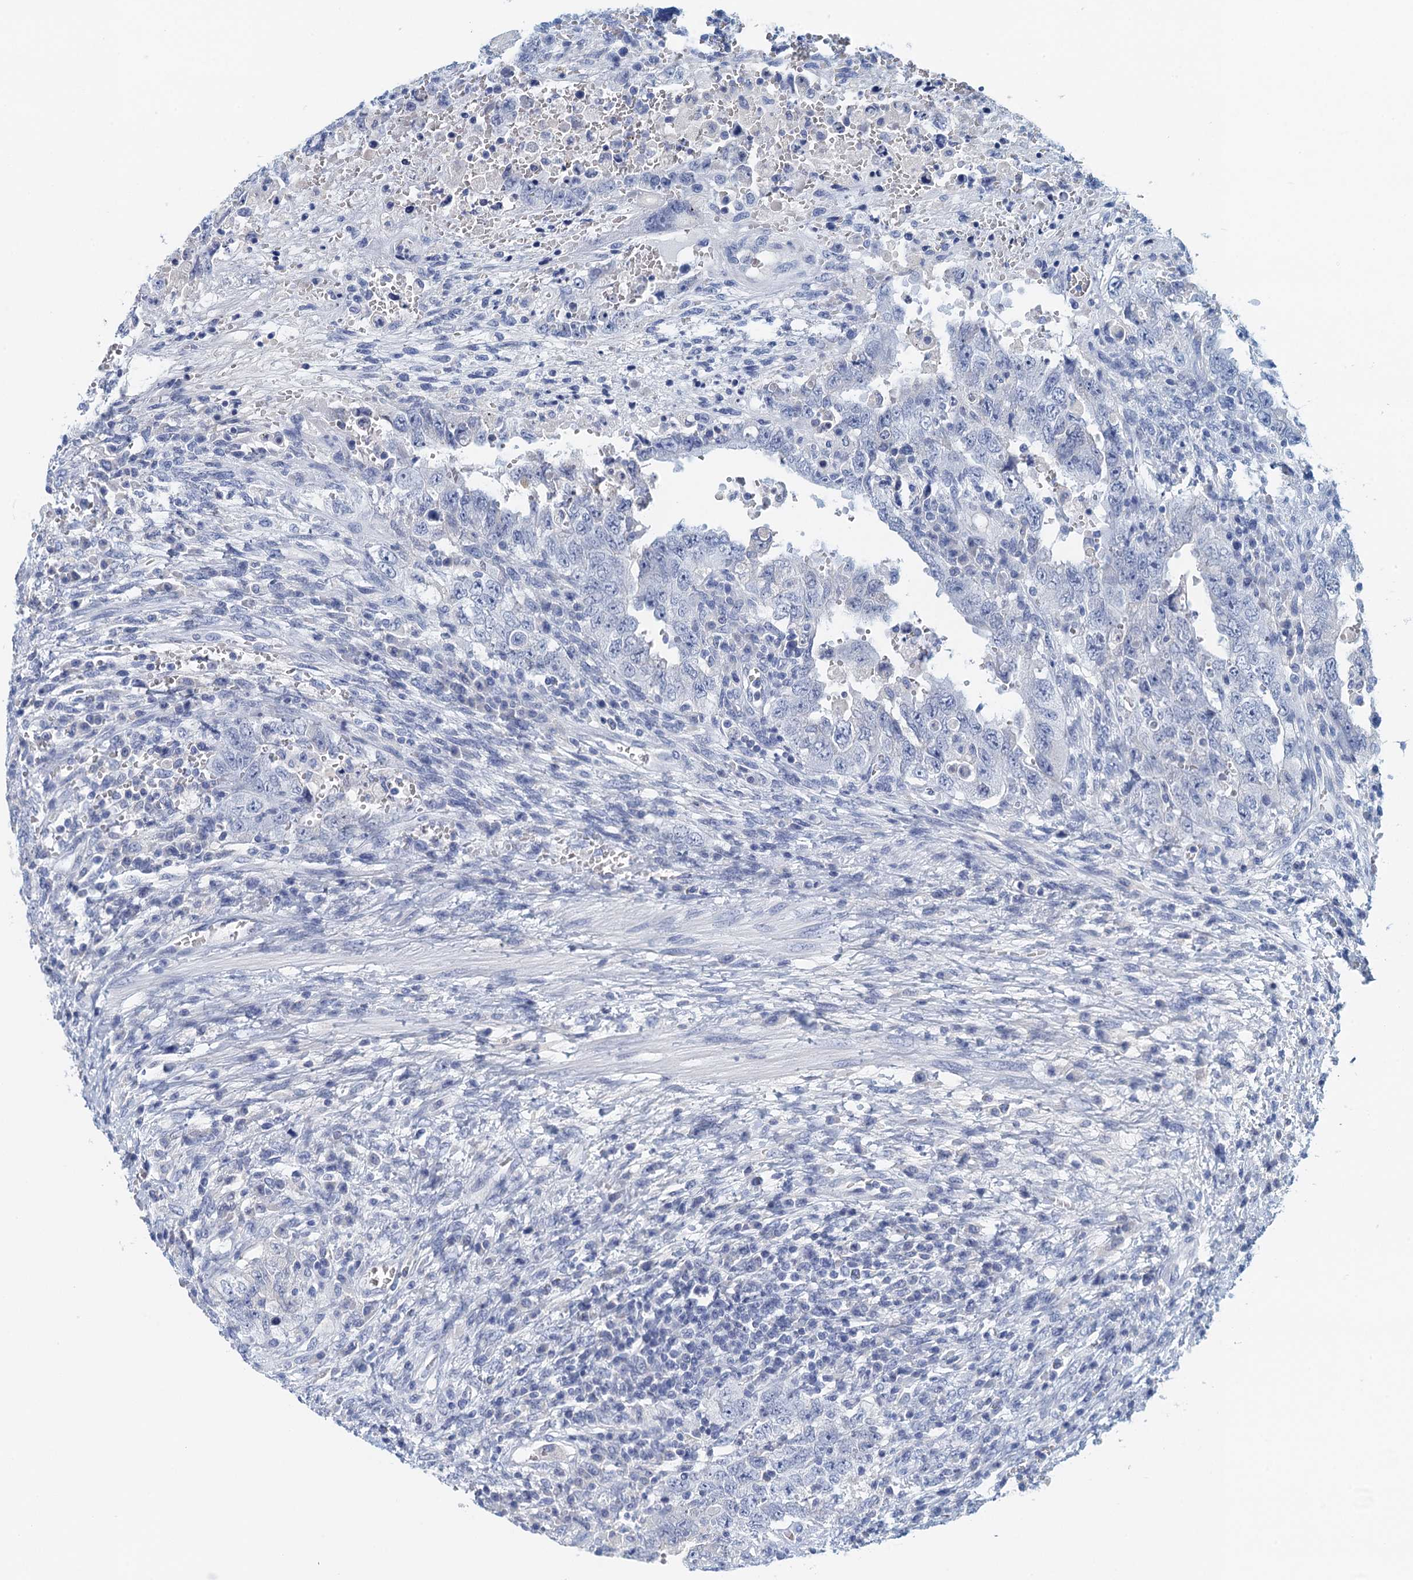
{"staining": {"intensity": "negative", "quantity": "none", "location": "none"}, "tissue": "testis cancer", "cell_type": "Tumor cells", "image_type": "cancer", "snomed": [{"axis": "morphology", "description": "Carcinoma, Embryonal, NOS"}, {"axis": "topography", "description": "Testis"}], "caption": "Immunohistochemical staining of testis embryonal carcinoma shows no significant staining in tumor cells. (Stains: DAB immunohistochemistry with hematoxylin counter stain, Microscopy: brightfield microscopy at high magnification).", "gene": "CYP51A1", "patient": {"sex": "male", "age": 26}}